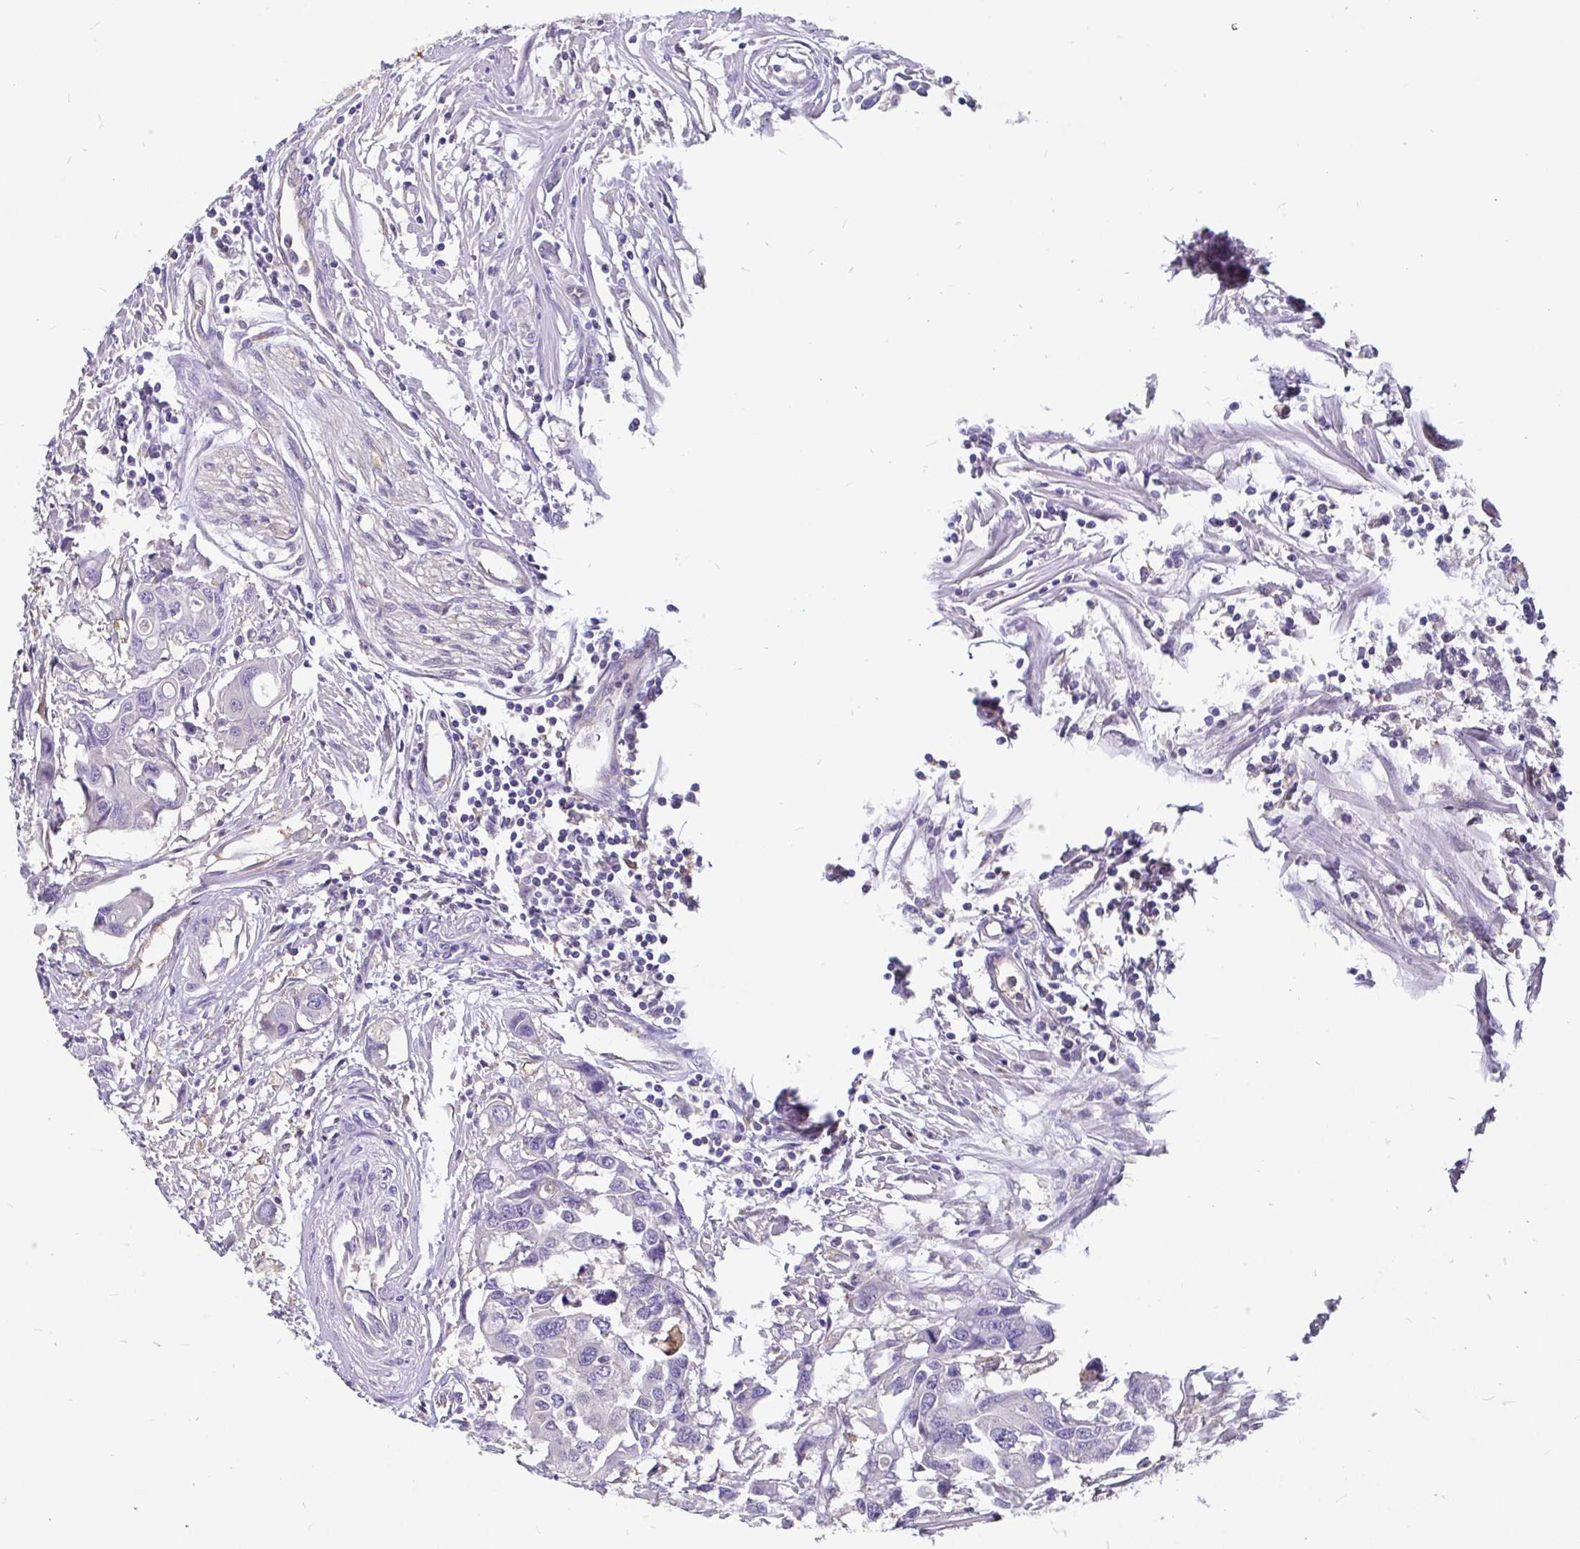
{"staining": {"intensity": "negative", "quantity": "none", "location": "none"}, "tissue": "colorectal cancer", "cell_type": "Tumor cells", "image_type": "cancer", "snomed": [{"axis": "morphology", "description": "Adenocarcinoma, NOS"}, {"axis": "topography", "description": "Colon"}], "caption": "Protein analysis of adenocarcinoma (colorectal) exhibits no significant staining in tumor cells. (Brightfield microscopy of DAB immunohistochemistry at high magnification).", "gene": "ADAMTS6", "patient": {"sex": "male", "age": 77}}